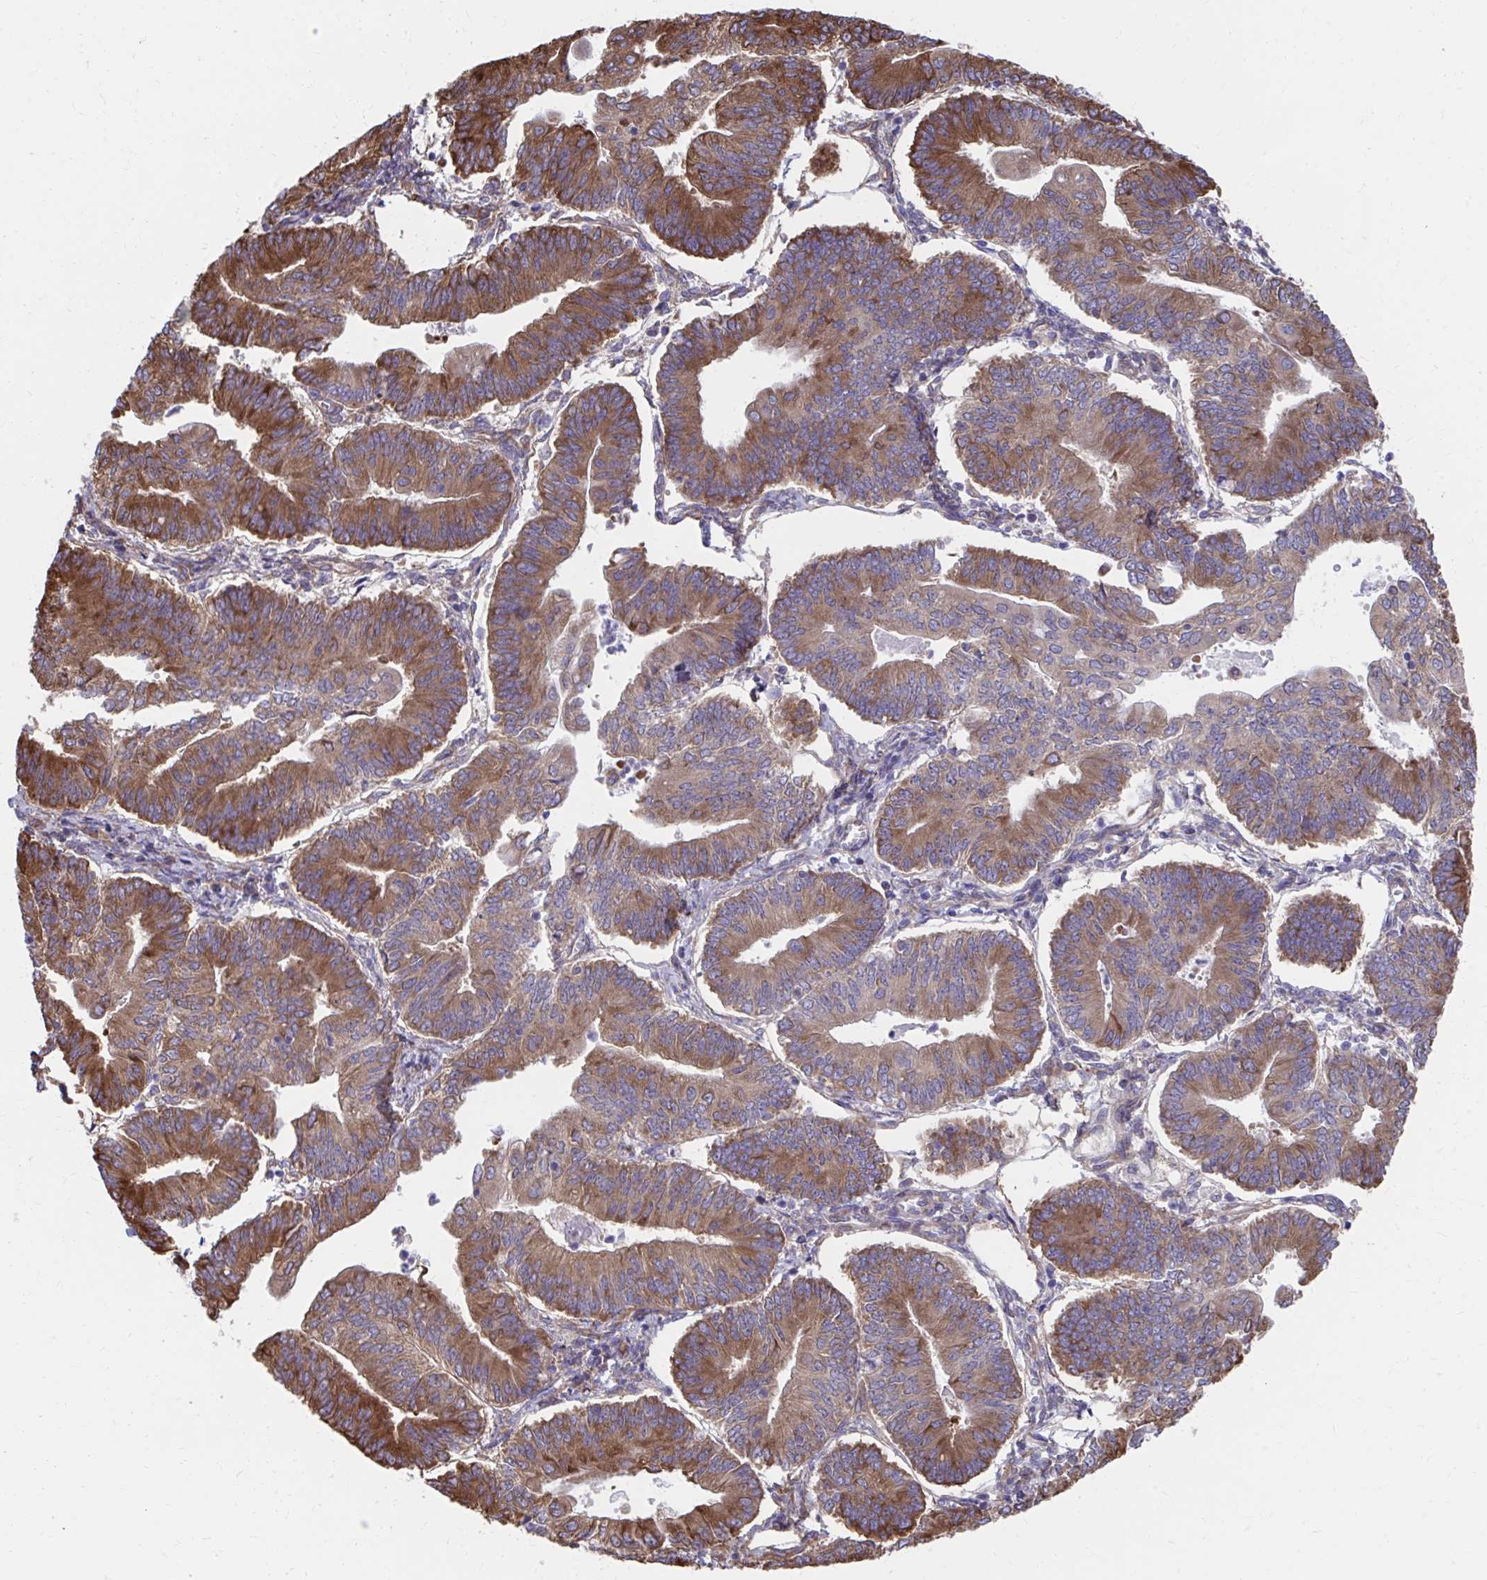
{"staining": {"intensity": "moderate", "quantity": ">75%", "location": "cytoplasmic/membranous"}, "tissue": "endometrial cancer", "cell_type": "Tumor cells", "image_type": "cancer", "snomed": [{"axis": "morphology", "description": "Adenocarcinoma, NOS"}, {"axis": "topography", "description": "Endometrium"}], "caption": "Immunohistochemical staining of human endometrial cancer demonstrates medium levels of moderate cytoplasmic/membranous protein positivity in approximately >75% of tumor cells.", "gene": "ZNF778", "patient": {"sex": "female", "age": 65}}